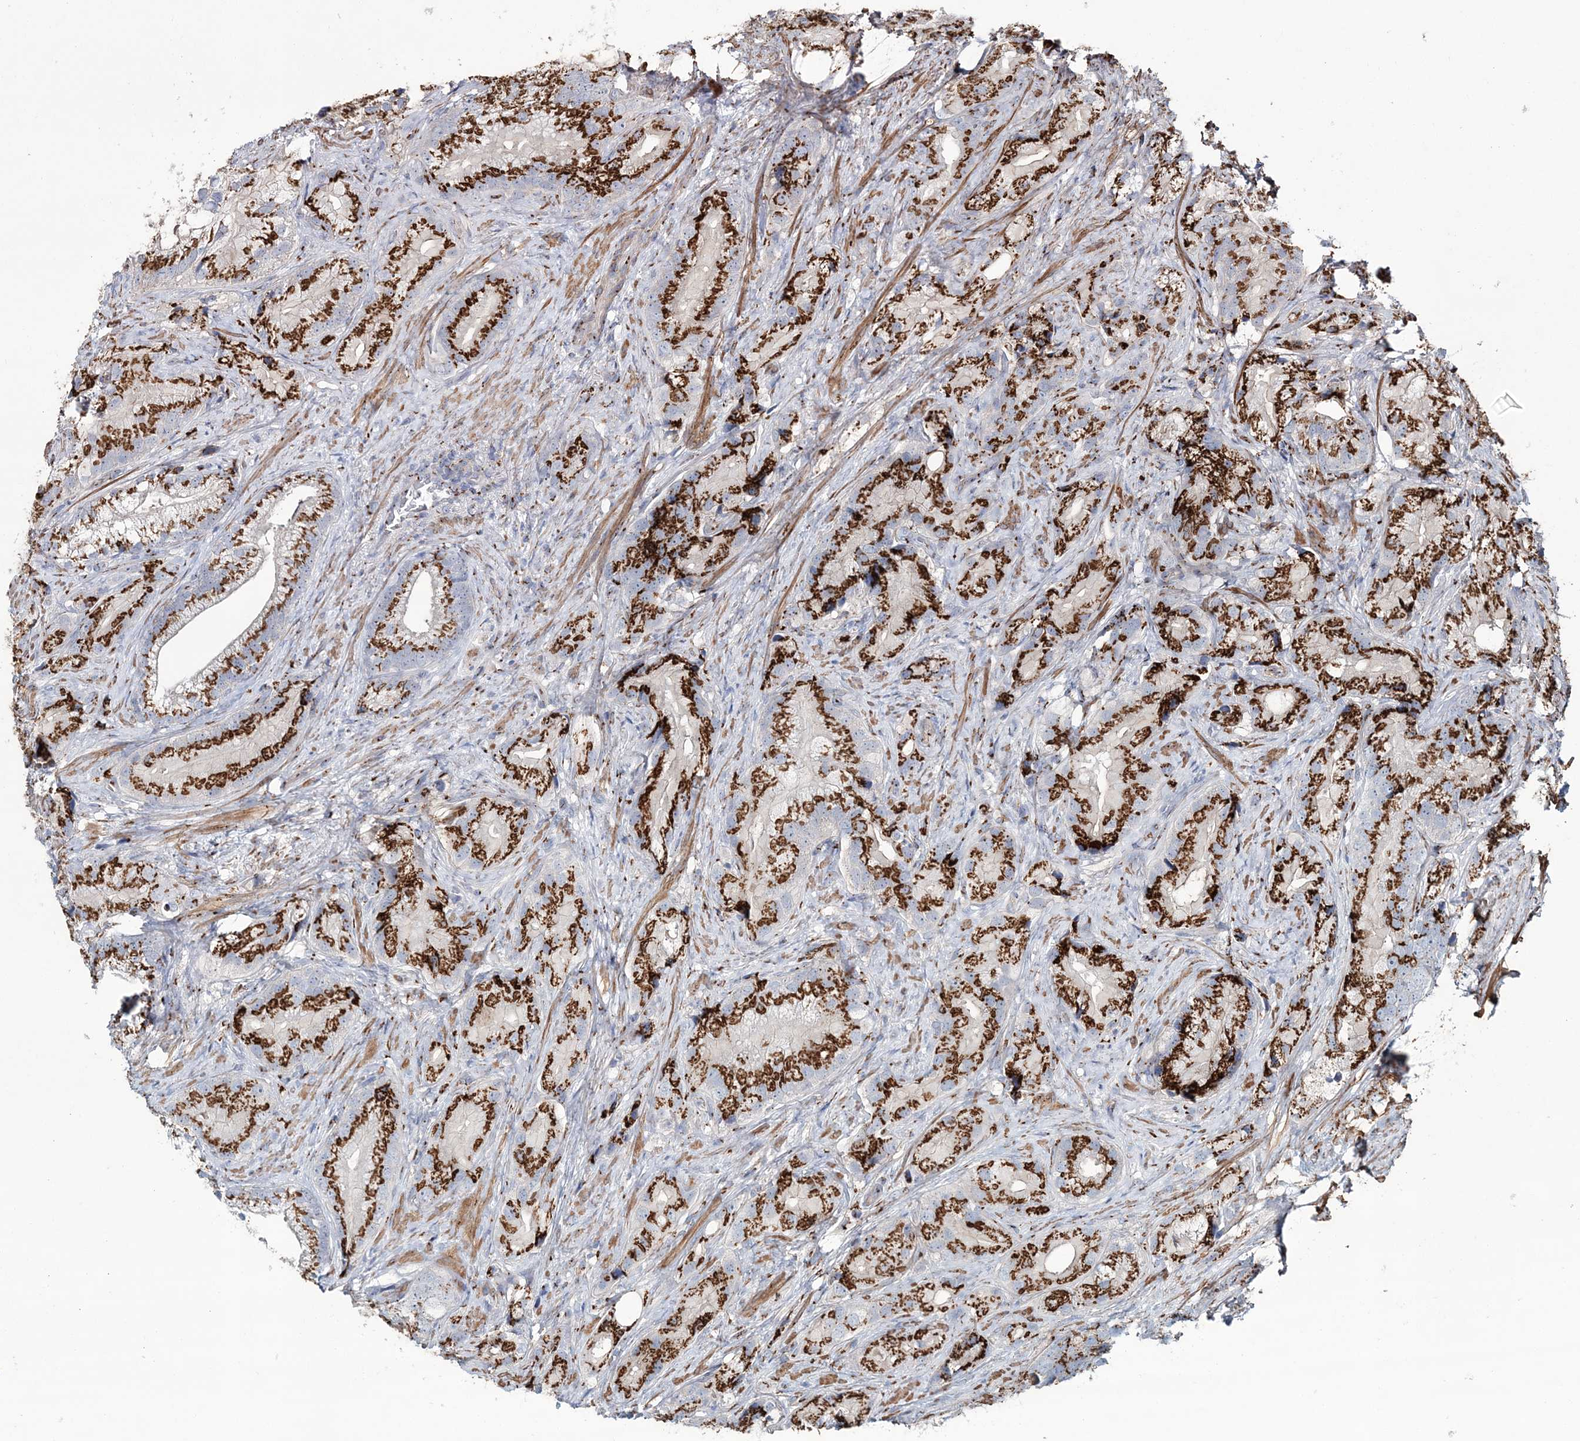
{"staining": {"intensity": "strong", "quantity": ">75%", "location": "cytoplasmic/membranous"}, "tissue": "prostate cancer", "cell_type": "Tumor cells", "image_type": "cancer", "snomed": [{"axis": "morphology", "description": "Adenocarcinoma, Low grade"}, {"axis": "topography", "description": "Prostate"}], "caption": "High-magnification brightfield microscopy of prostate cancer stained with DAB (3,3'-diaminobenzidine) (brown) and counterstained with hematoxylin (blue). tumor cells exhibit strong cytoplasmic/membranous positivity is identified in approximately>75% of cells.", "gene": "MAN1A2", "patient": {"sex": "male", "age": 71}}